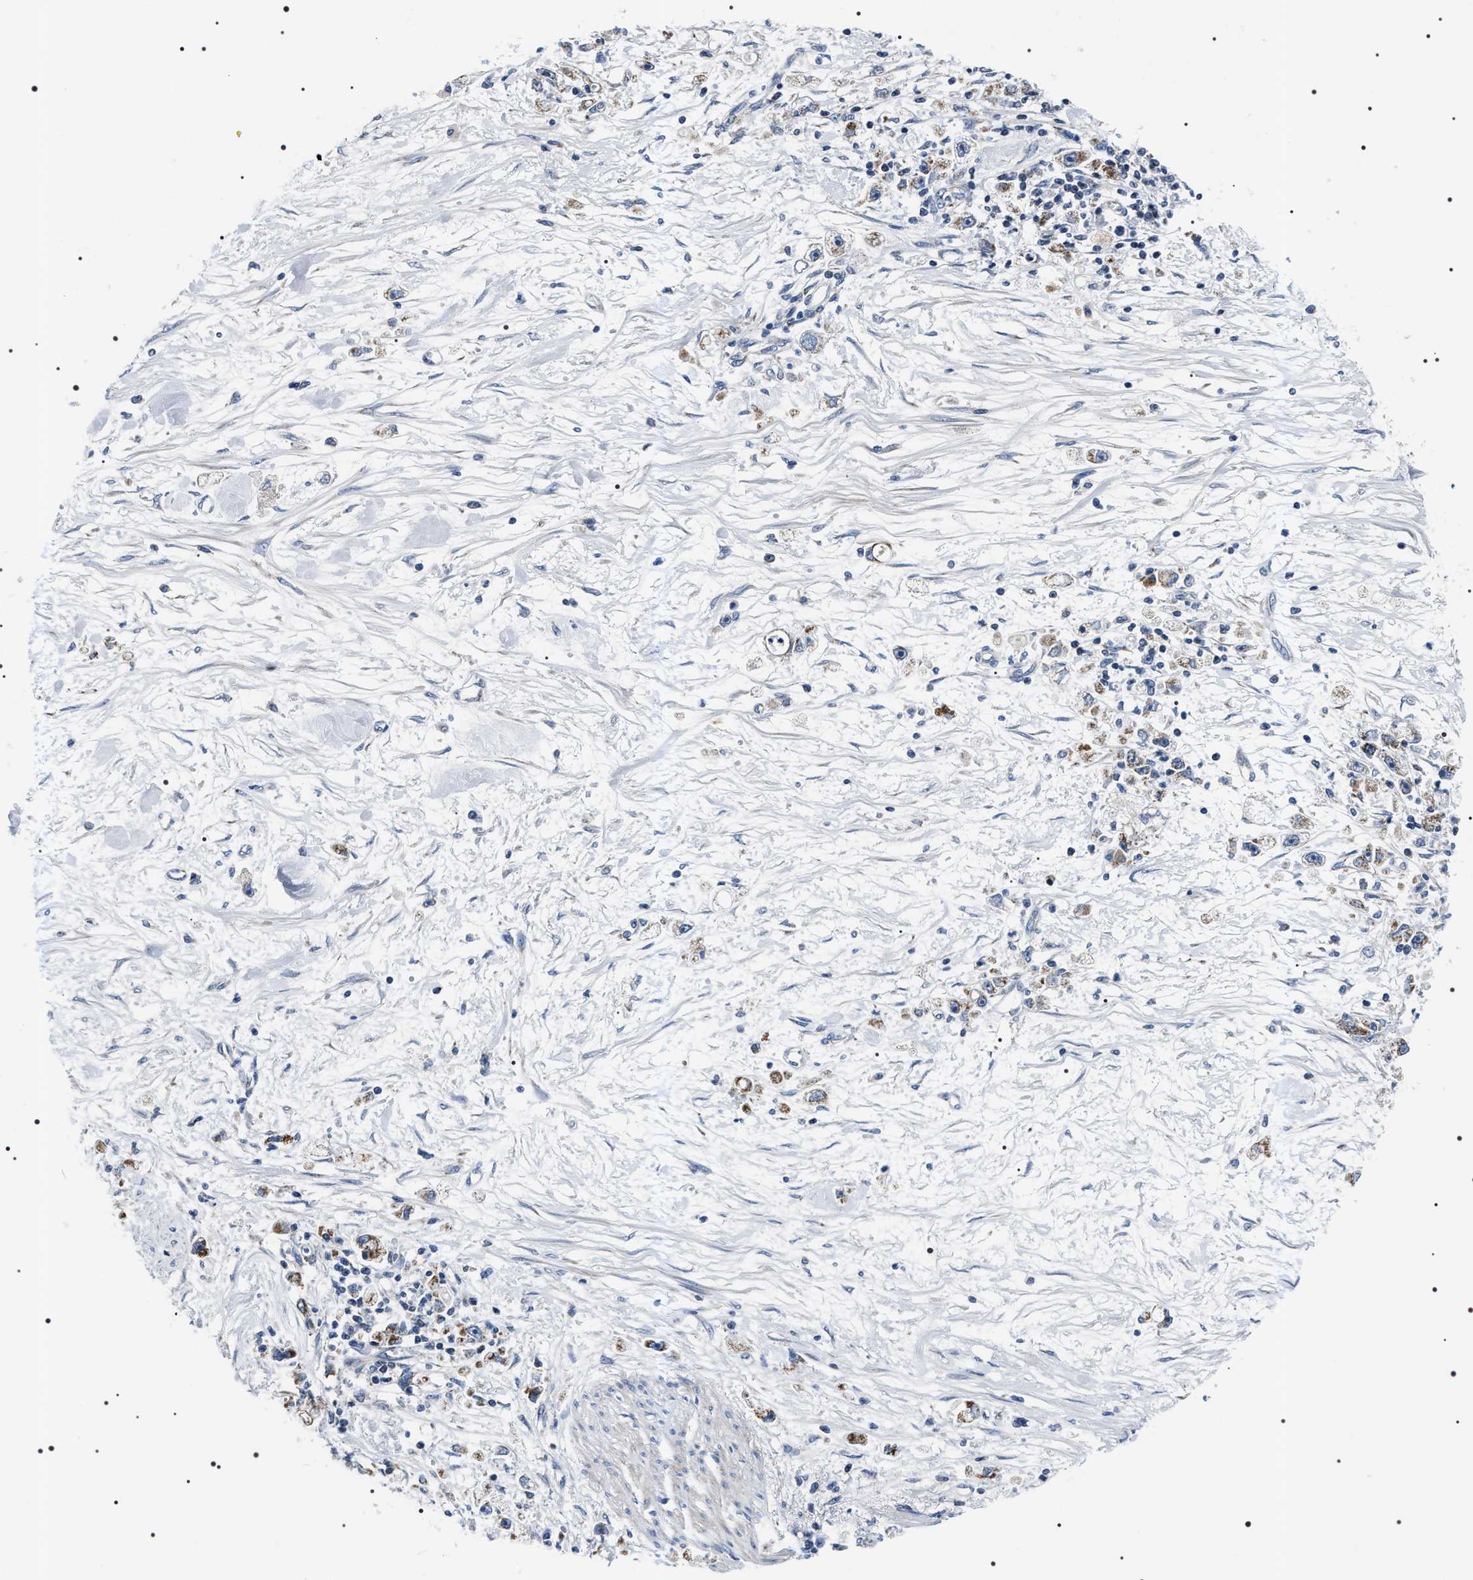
{"staining": {"intensity": "weak", "quantity": ">75%", "location": "cytoplasmic/membranous"}, "tissue": "stomach cancer", "cell_type": "Tumor cells", "image_type": "cancer", "snomed": [{"axis": "morphology", "description": "Adenocarcinoma, NOS"}, {"axis": "topography", "description": "Stomach"}], "caption": "The histopathology image exhibits immunohistochemical staining of adenocarcinoma (stomach). There is weak cytoplasmic/membranous staining is appreciated in approximately >75% of tumor cells.", "gene": "NTMT1", "patient": {"sex": "female", "age": 59}}